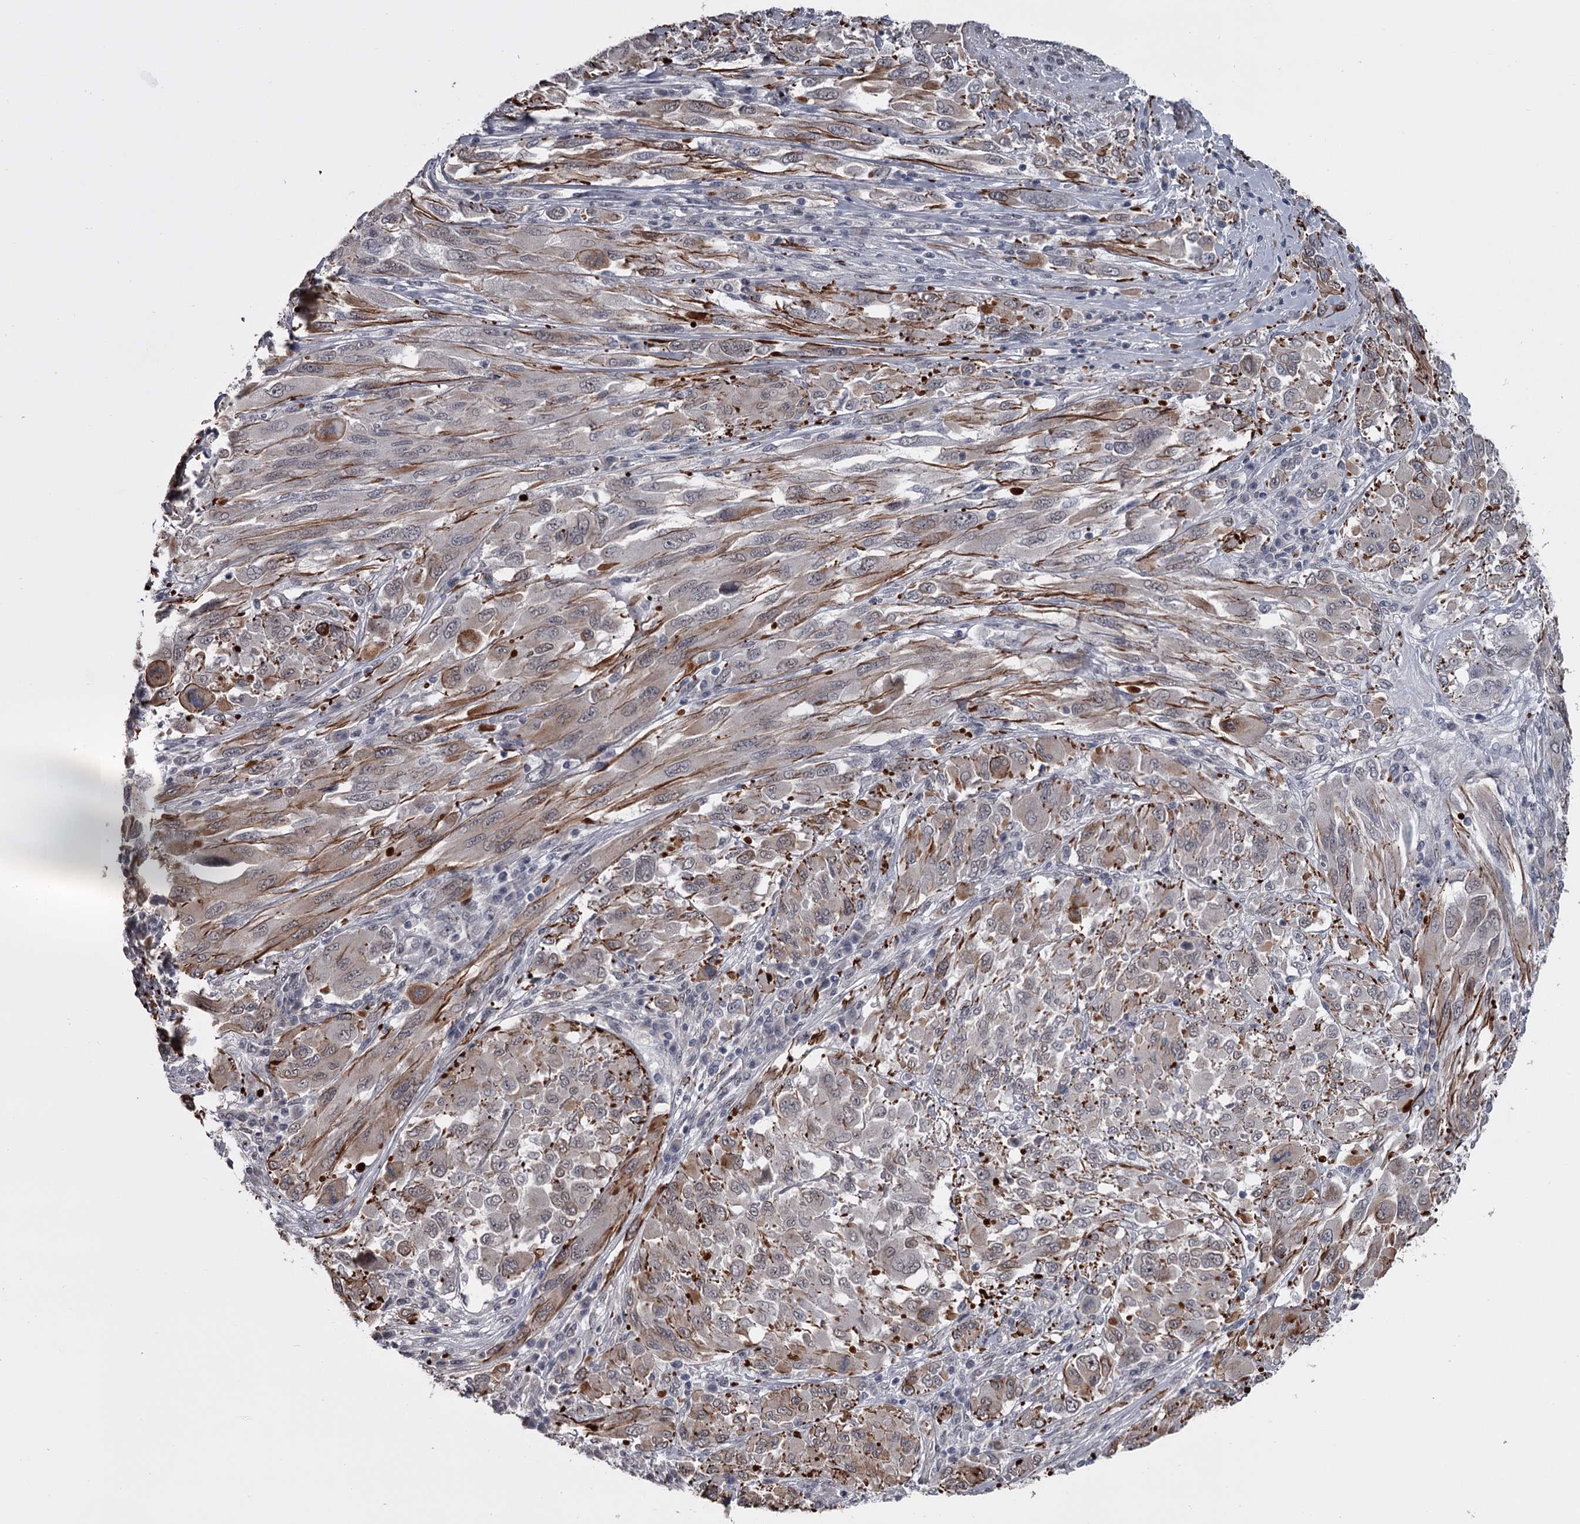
{"staining": {"intensity": "negative", "quantity": "none", "location": "none"}, "tissue": "melanoma", "cell_type": "Tumor cells", "image_type": "cancer", "snomed": [{"axis": "morphology", "description": "Malignant melanoma, NOS"}, {"axis": "topography", "description": "Skin"}], "caption": "Histopathology image shows no significant protein expression in tumor cells of melanoma. (DAB (3,3'-diaminobenzidine) IHC visualized using brightfield microscopy, high magnification).", "gene": "PRPF40B", "patient": {"sex": "female", "age": 91}}